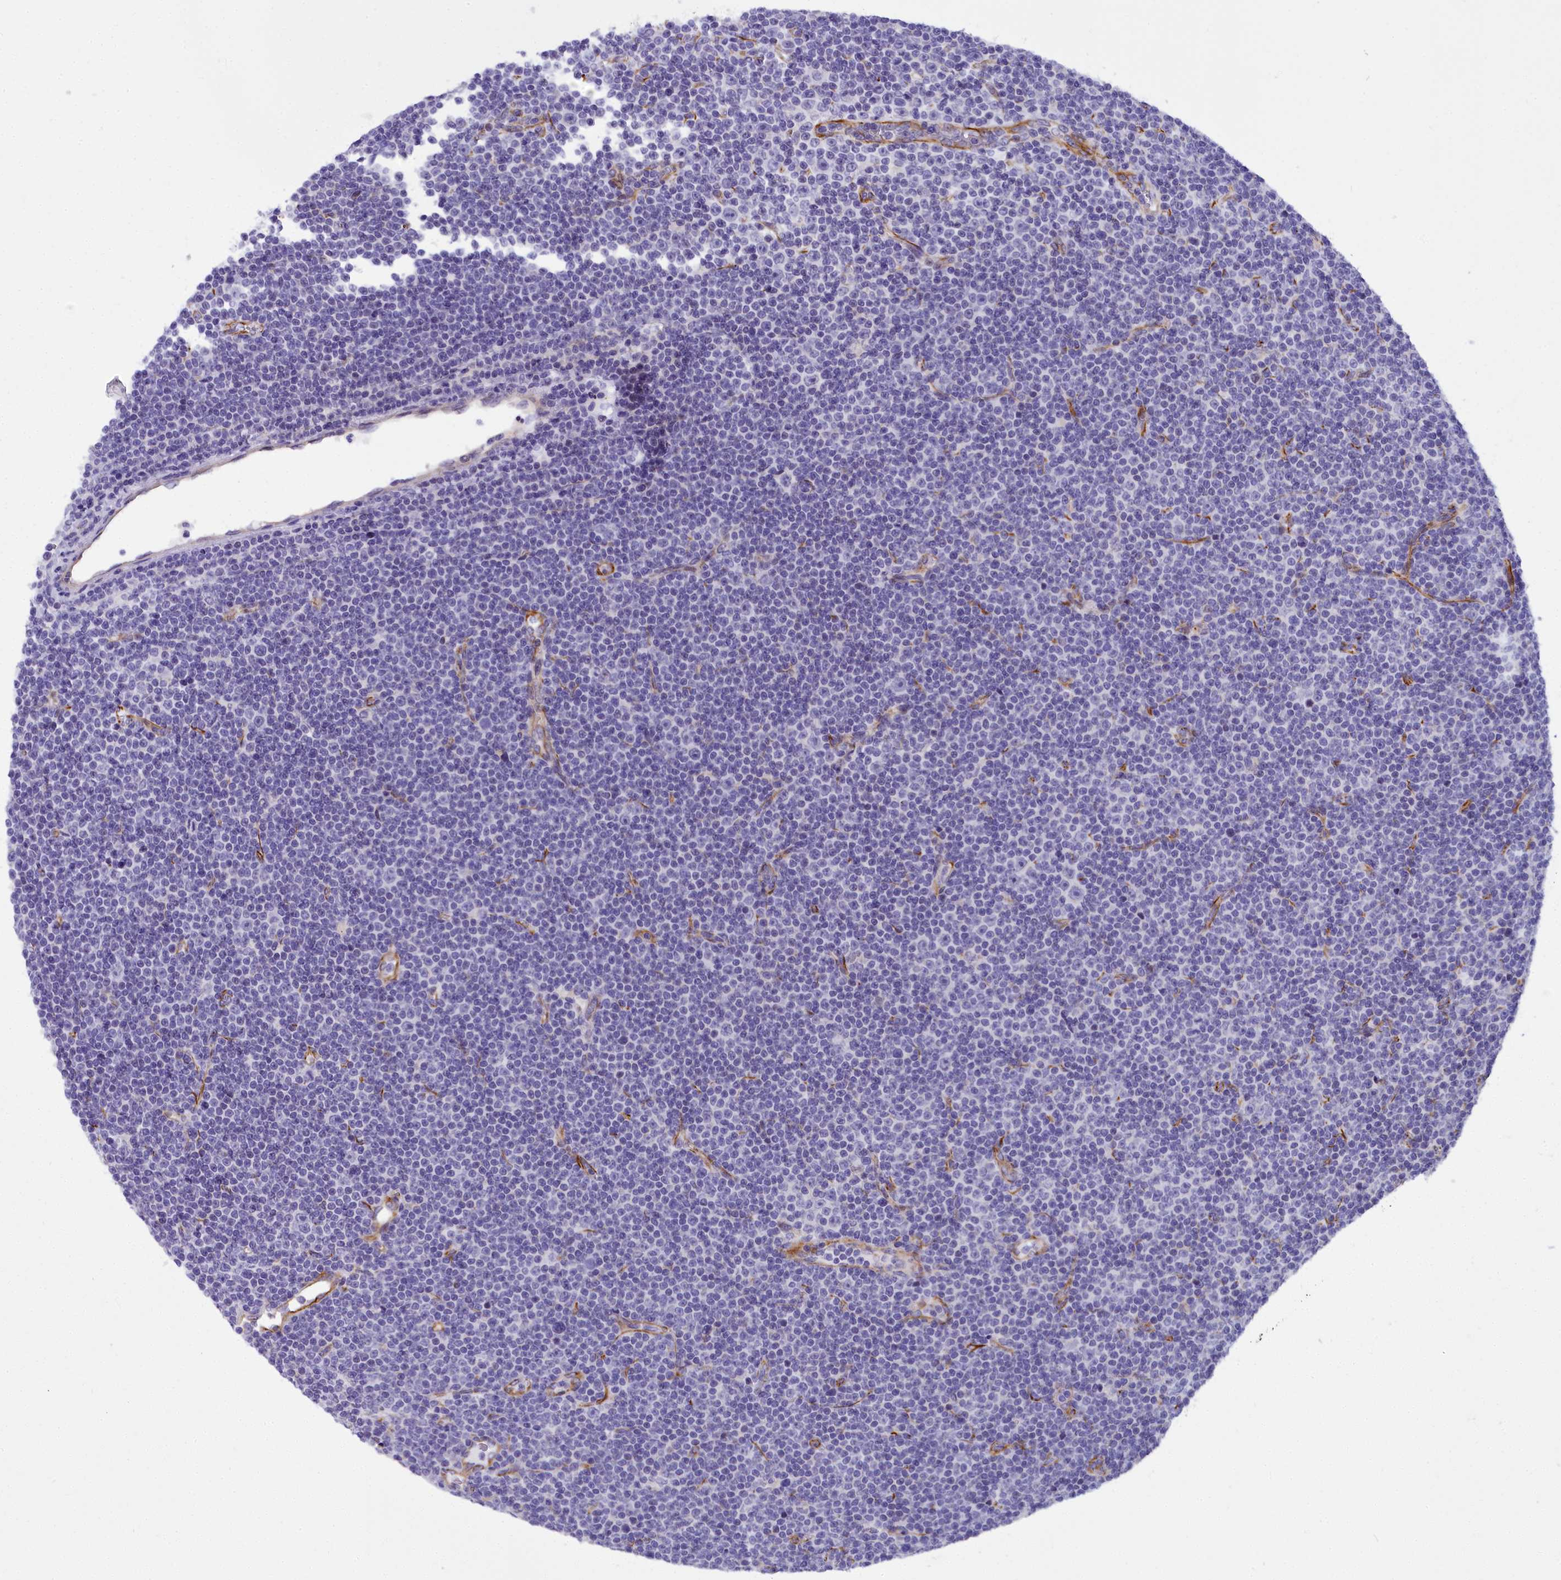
{"staining": {"intensity": "negative", "quantity": "none", "location": "none"}, "tissue": "lymphoma", "cell_type": "Tumor cells", "image_type": "cancer", "snomed": [{"axis": "morphology", "description": "Malignant lymphoma, non-Hodgkin's type, Low grade"}, {"axis": "topography", "description": "Lymph node"}], "caption": "Immunohistochemistry (IHC) image of lymphoma stained for a protein (brown), which reveals no expression in tumor cells.", "gene": "TIMM22", "patient": {"sex": "female", "age": 67}}